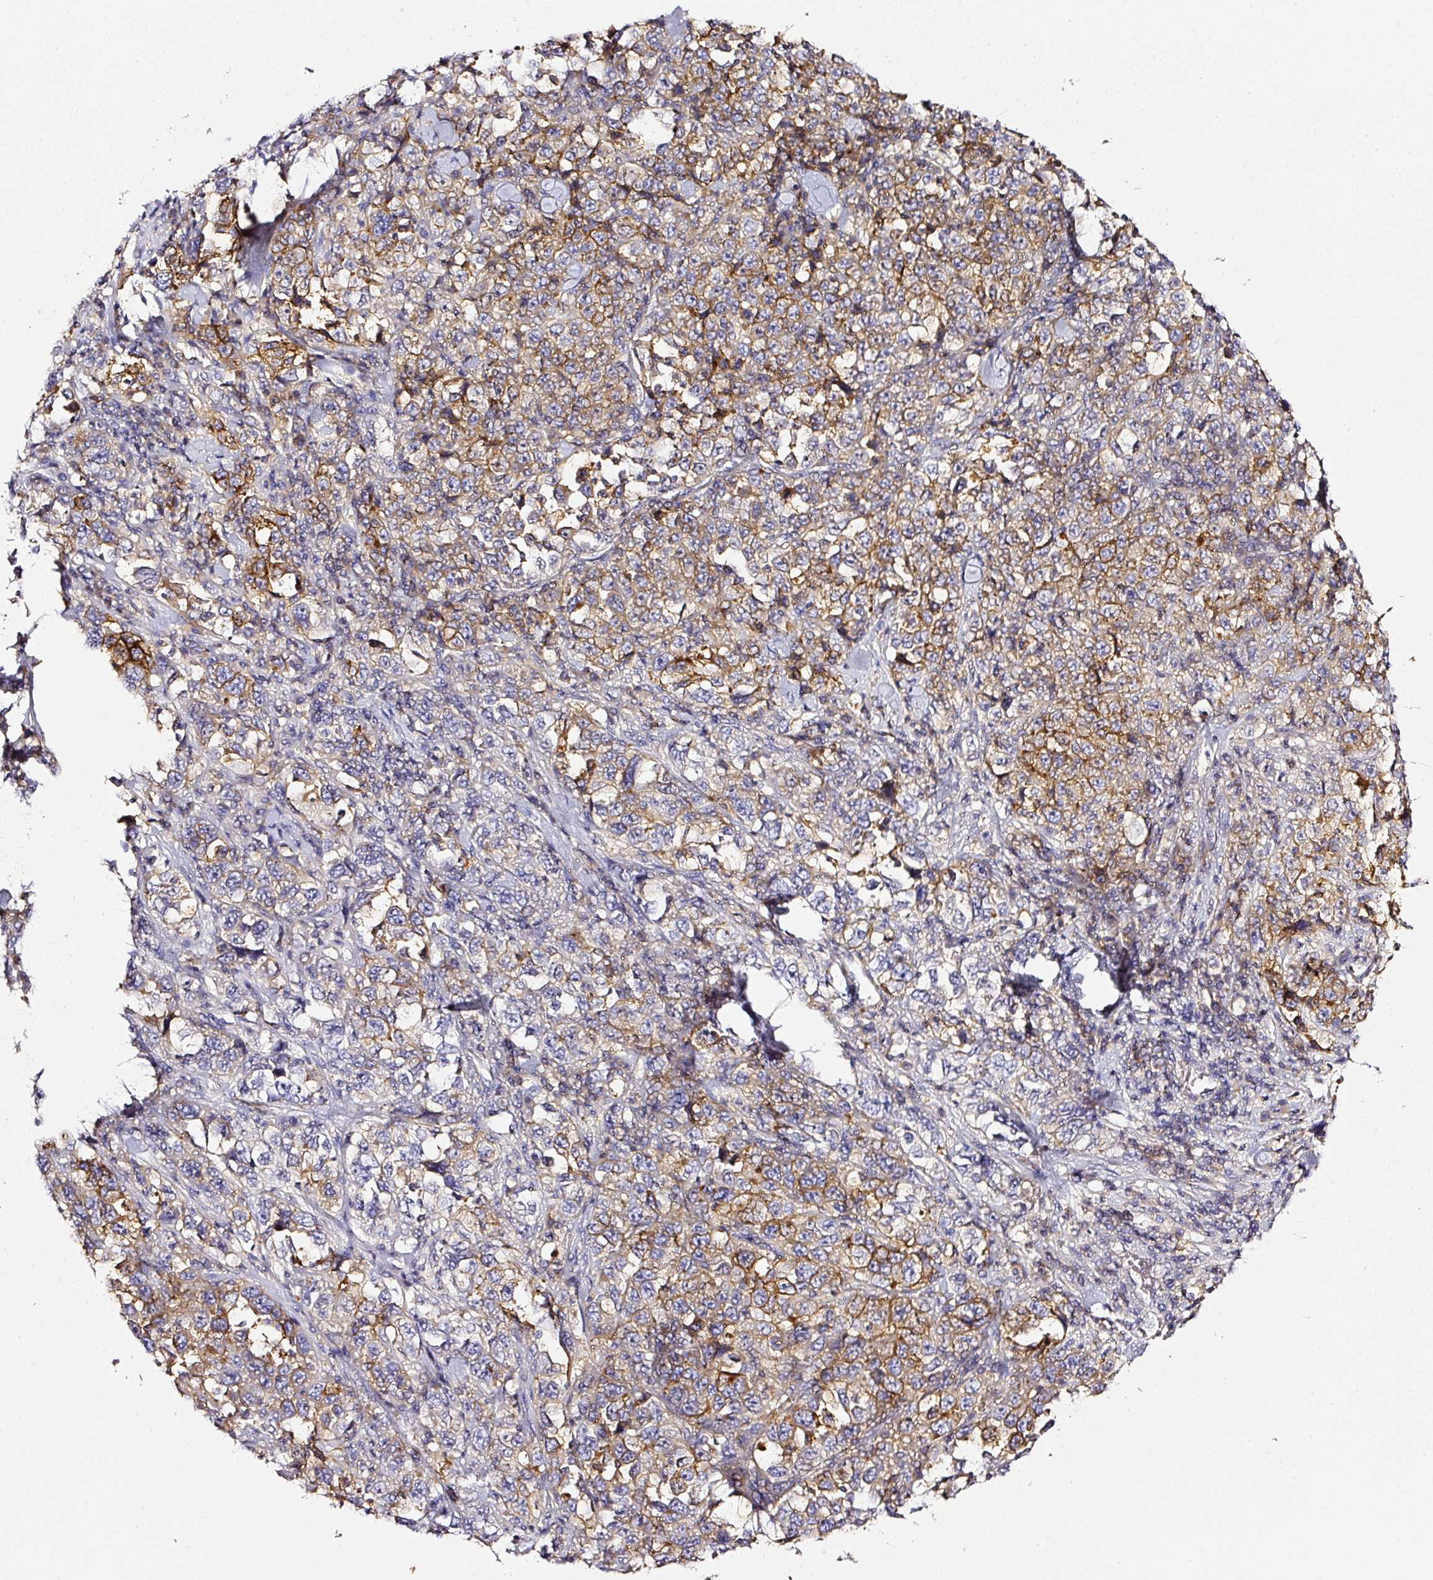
{"staining": {"intensity": "moderate", "quantity": "25%-75%", "location": "cytoplasmic/membranous"}, "tissue": "stomach cancer", "cell_type": "Tumor cells", "image_type": "cancer", "snomed": [{"axis": "morphology", "description": "Normal tissue, NOS"}, {"axis": "morphology", "description": "Adenocarcinoma, NOS"}, {"axis": "topography", "description": "Stomach, upper"}, {"axis": "topography", "description": "Stomach"}], "caption": "There is medium levels of moderate cytoplasmic/membranous staining in tumor cells of stomach cancer (adenocarcinoma), as demonstrated by immunohistochemical staining (brown color).", "gene": "CD47", "patient": {"sex": "male", "age": 59}}